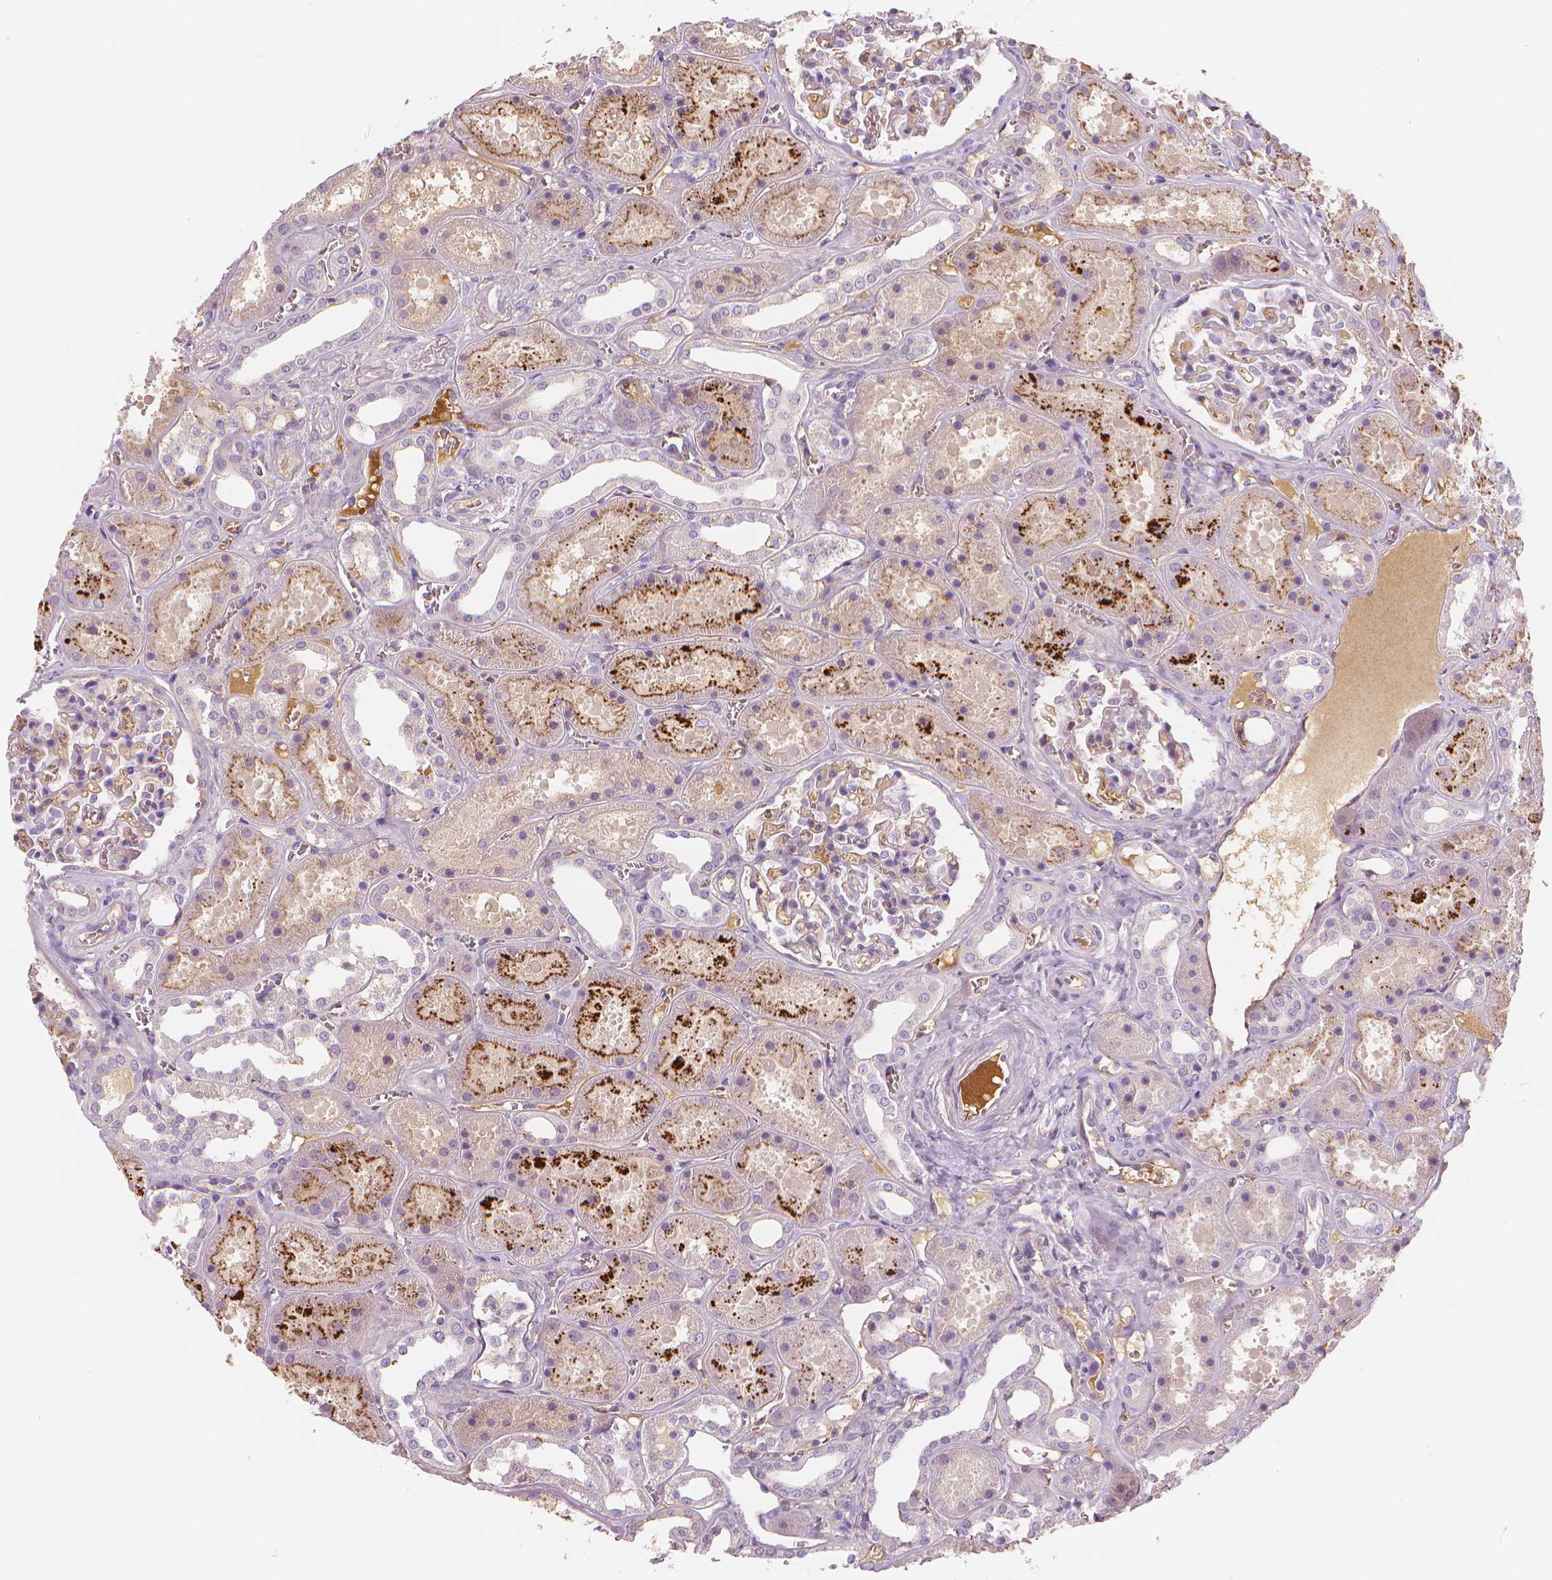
{"staining": {"intensity": "weak", "quantity": "25%-75%", "location": "cytoplasmic/membranous"}, "tissue": "kidney", "cell_type": "Cells in glomeruli", "image_type": "normal", "snomed": [{"axis": "morphology", "description": "Normal tissue, NOS"}, {"axis": "topography", "description": "Kidney"}], "caption": "Cells in glomeruli reveal weak cytoplasmic/membranous positivity in about 25%-75% of cells in normal kidney. (Stains: DAB (3,3'-diaminobenzidine) in brown, nuclei in blue, Microscopy: brightfield microscopy at high magnification).", "gene": "APOA4", "patient": {"sex": "female", "age": 41}}